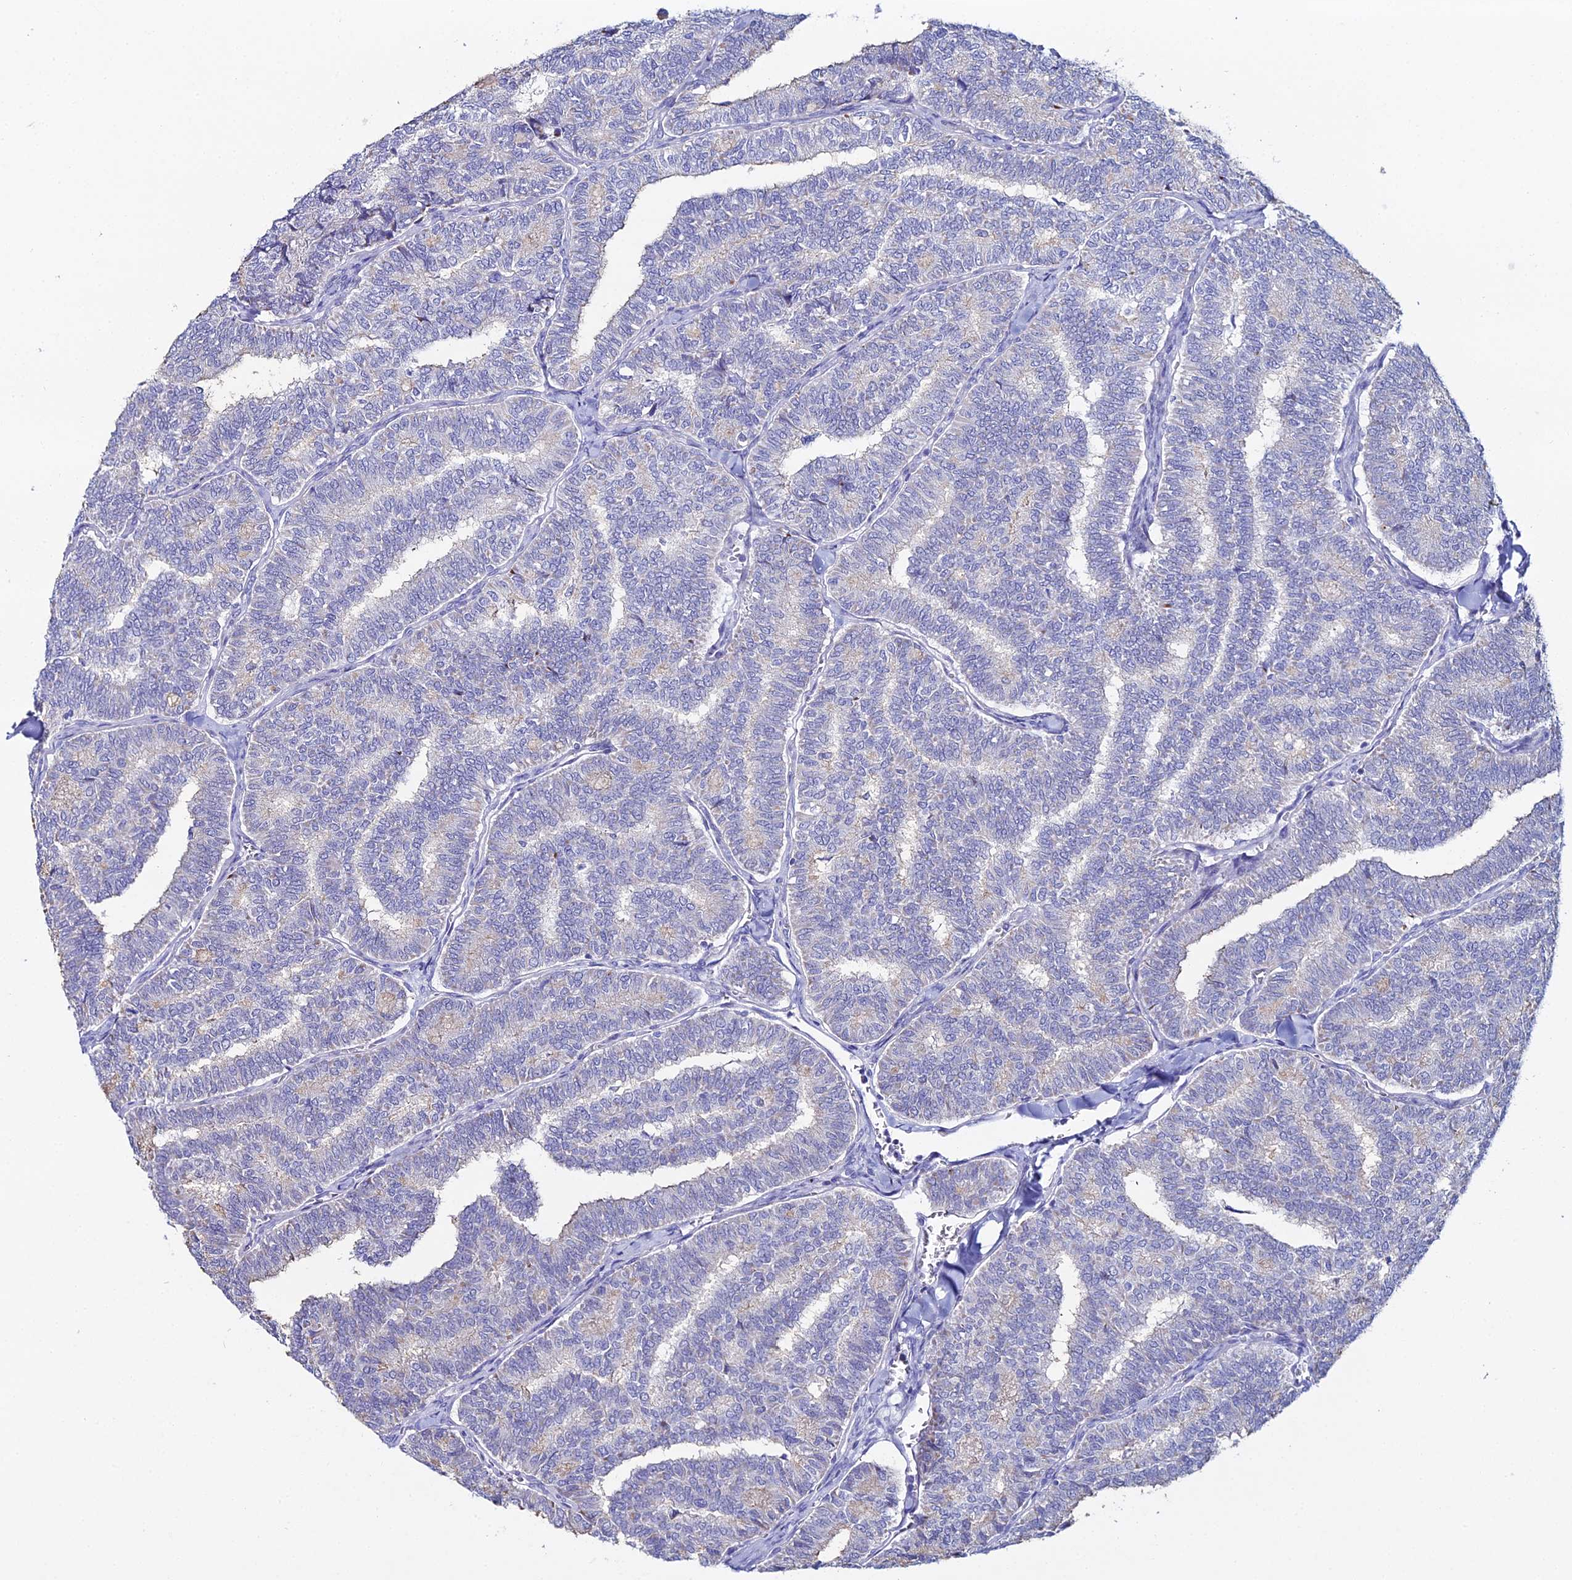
{"staining": {"intensity": "negative", "quantity": "none", "location": "none"}, "tissue": "thyroid cancer", "cell_type": "Tumor cells", "image_type": "cancer", "snomed": [{"axis": "morphology", "description": "Papillary adenocarcinoma, NOS"}, {"axis": "topography", "description": "Thyroid gland"}], "caption": "Immunohistochemical staining of thyroid cancer reveals no significant staining in tumor cells. The staining was performed using DAB (3,3'-diaminobenzidine) to visualize the protein expression in brown, while the nuclei were stained in blue with hematoxylin (Magnification: 20x).", "gene": "DHX34", "patient": {"sex": "female", "age": 35}}